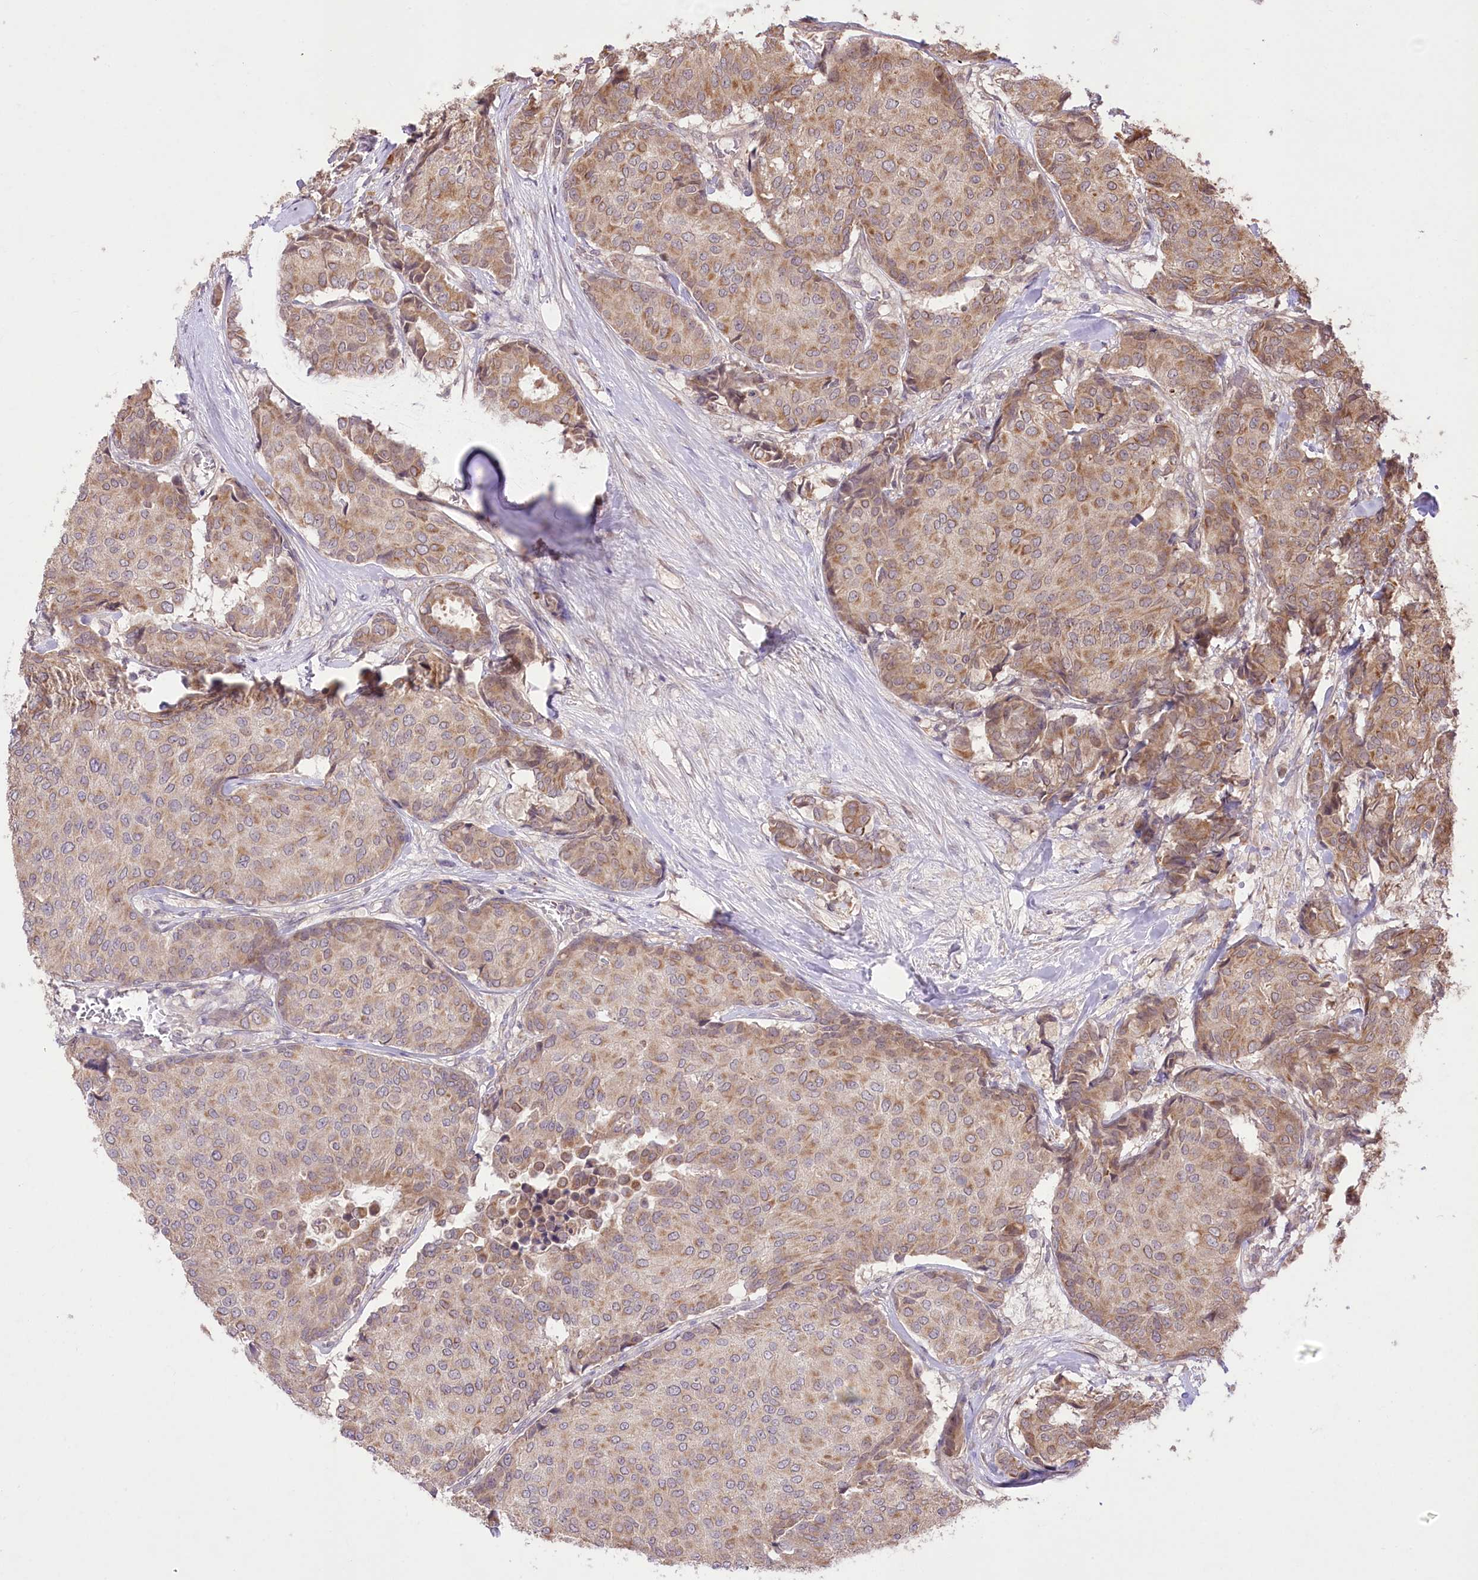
{"staining": {"intensity": "moderate", "quantity": ">75%", "location": "cytoplasmic/membranous"}, "tissue": "breast cancer", "cell_type": "Tumor cells", "image_type": "cancer", "snomed": [{"axis": "morphology", "description": "Duct carcinoma"}, {"axis": "topography", "description": "Breast"}], "caption": "IHC photomicrograph of neoplastic tissue: human breast cancer stained using immunohistochemistry (IHC) shows medium levels of moderate protein expression localized specifically in the cytoplasmic/membranous of tumor cells, appearing as a cytoplasmic/membranous brown color.", "gene": "HELT", "patient": {"sex": "female", "age": 75}}